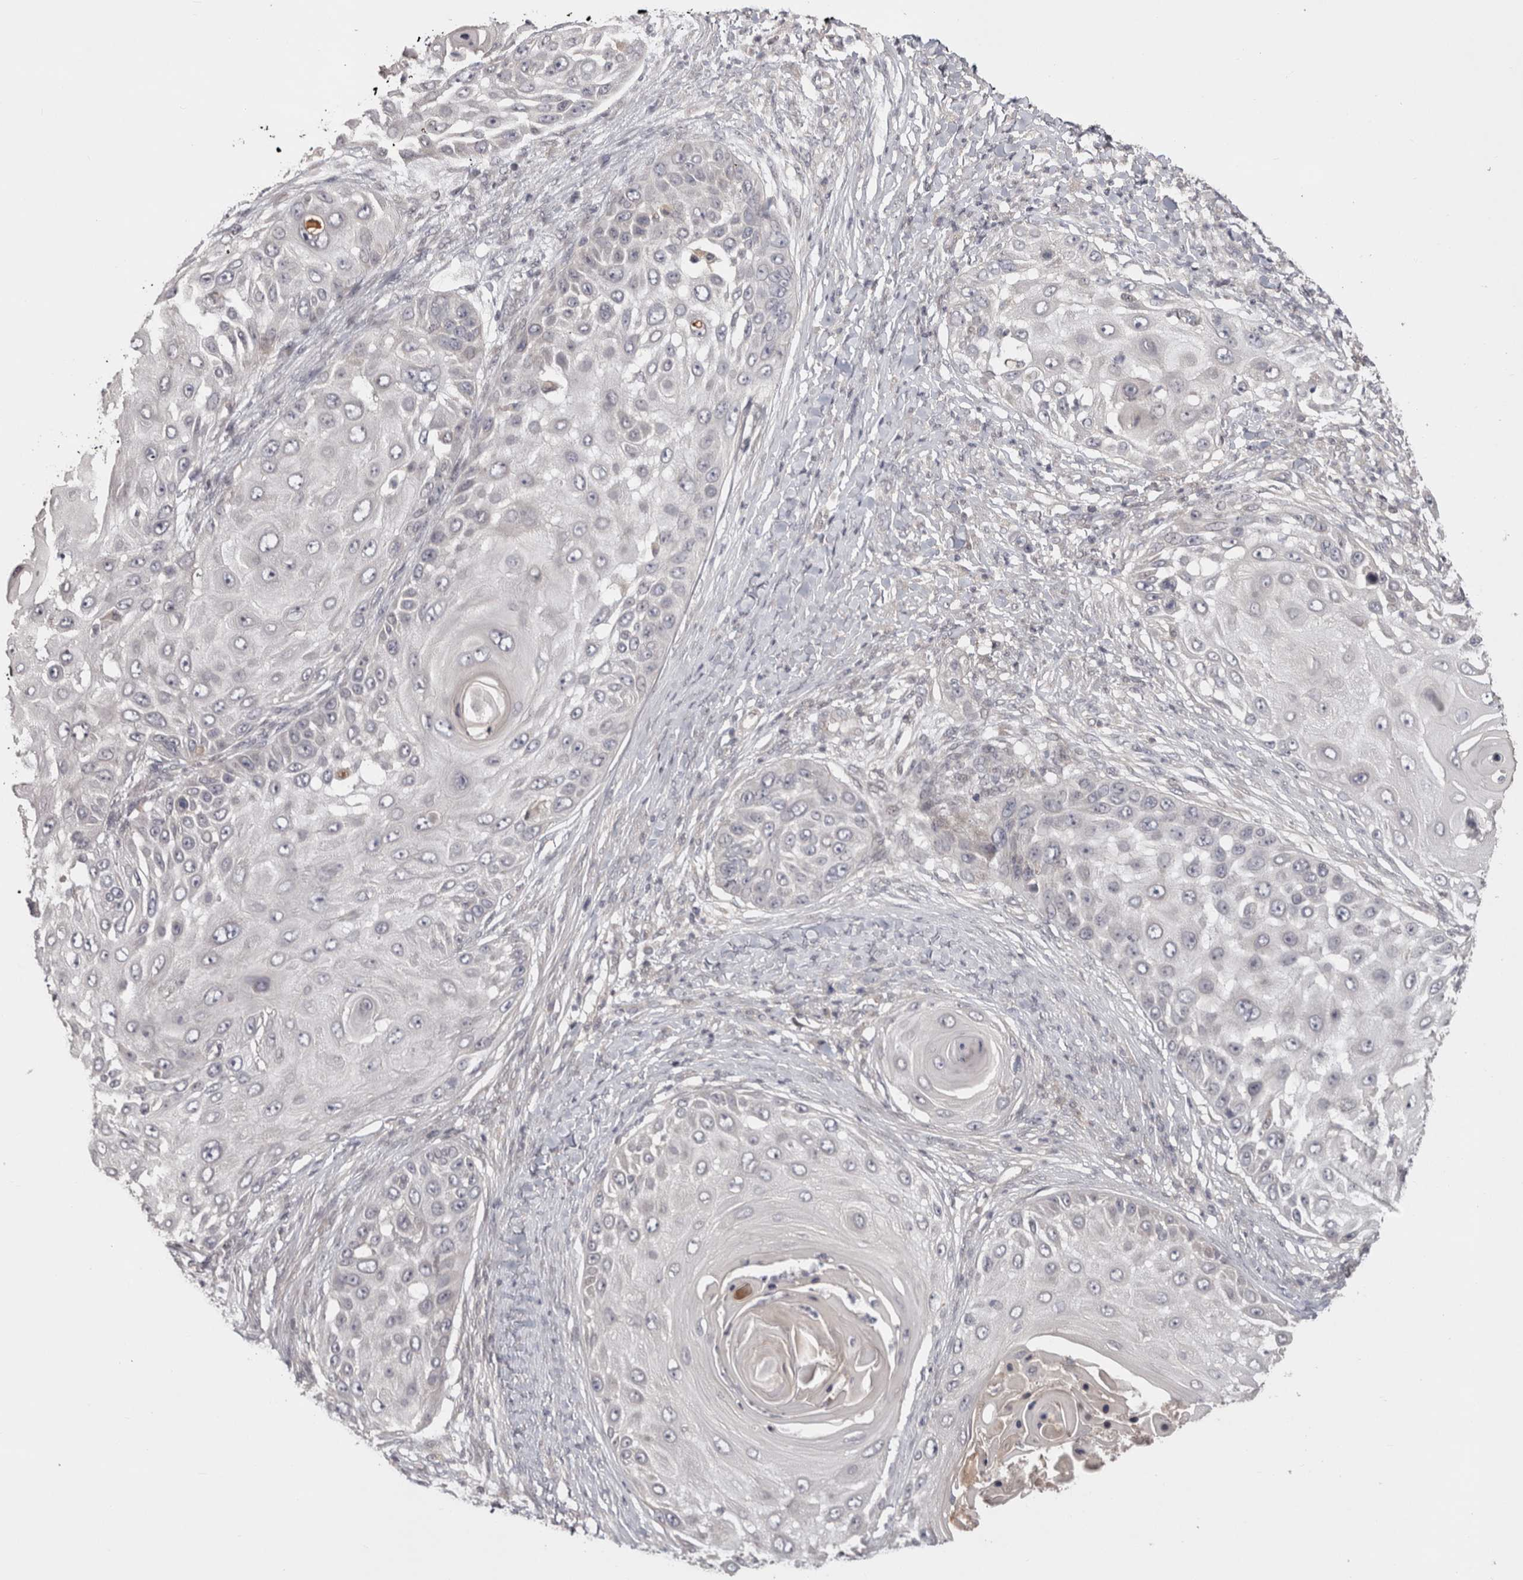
{"staining": {"intensity": "negative", "quantity": "none", "location": "none"}, "tissue": "skin cancer", "cell_type": "Tumor cells", "image_type": "cancer", "snomed": [{"axis": "morphology", "description": "Squamous cell carcinoma, NOS"}, {"axis": "topography", "description": "Skin"}], "caption": "Squamous cell carcinoma (skin) stained for a protein using immunohistochemistry demonstrates no positivity tumor cells.", "gene": "ZNF318", "patient": {"sex": "female", "age": 44}}